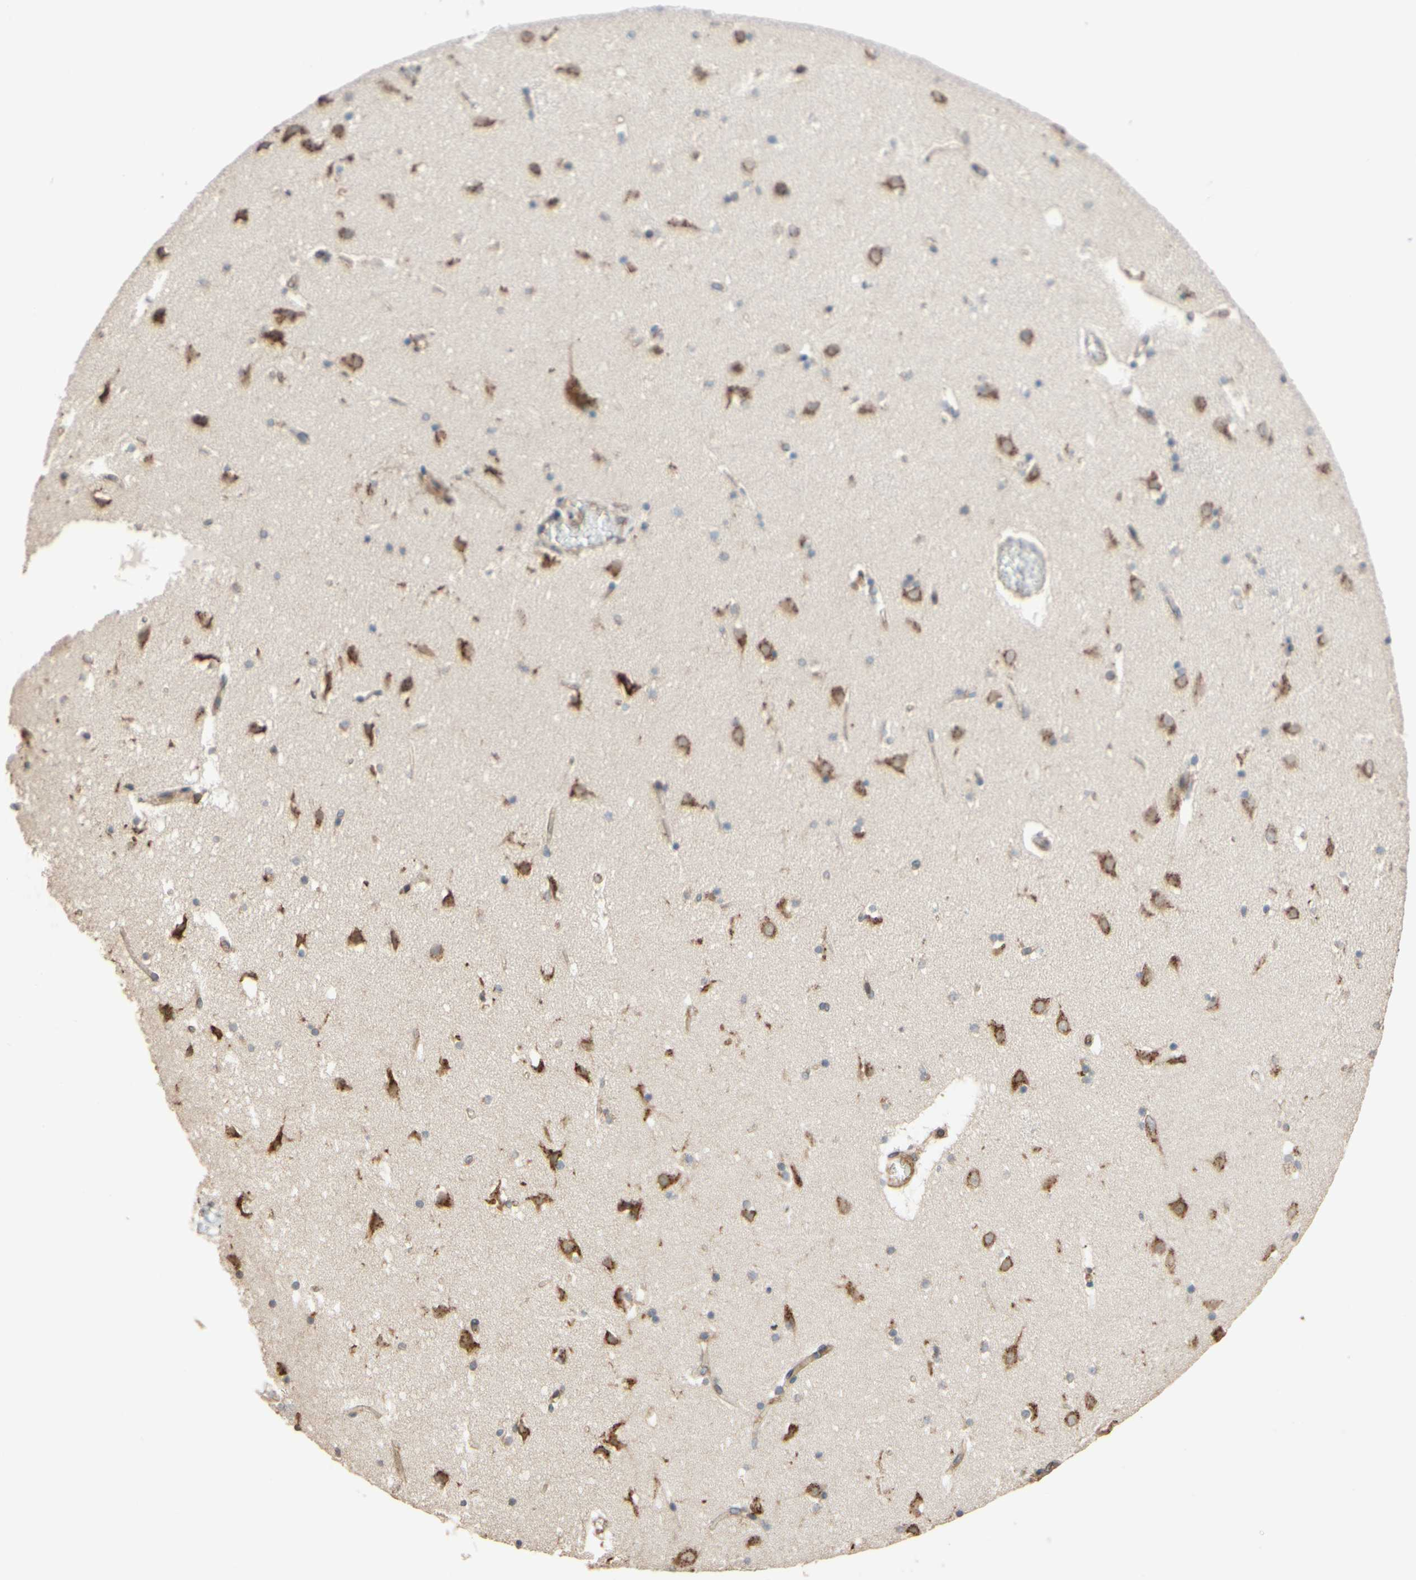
{"staining": {"intensity": "moderate", "quantity": ">75%", "location": "cytoplasmic/membranous,nuclear"}, "tissue": "caudate", "cell_type": "Glial cells", "image_type": "normal", "snomed": [{"axis": "morphology", "description": "Normal tissue, NOS"}, {"axis": "topography", "description": "Lateral ventricle wall"}], "caption": "This image demonstrates benign caudate stained with immunohistochemistry (IHC) to label a protein in brown. The cytoplasmic/membranous,nuclear of glial cells show moderate positivity for the protein. Nuclei are counter-stained blue.", "gene": "PTPRU", "patient": {"sex": "male", "age": 45}}